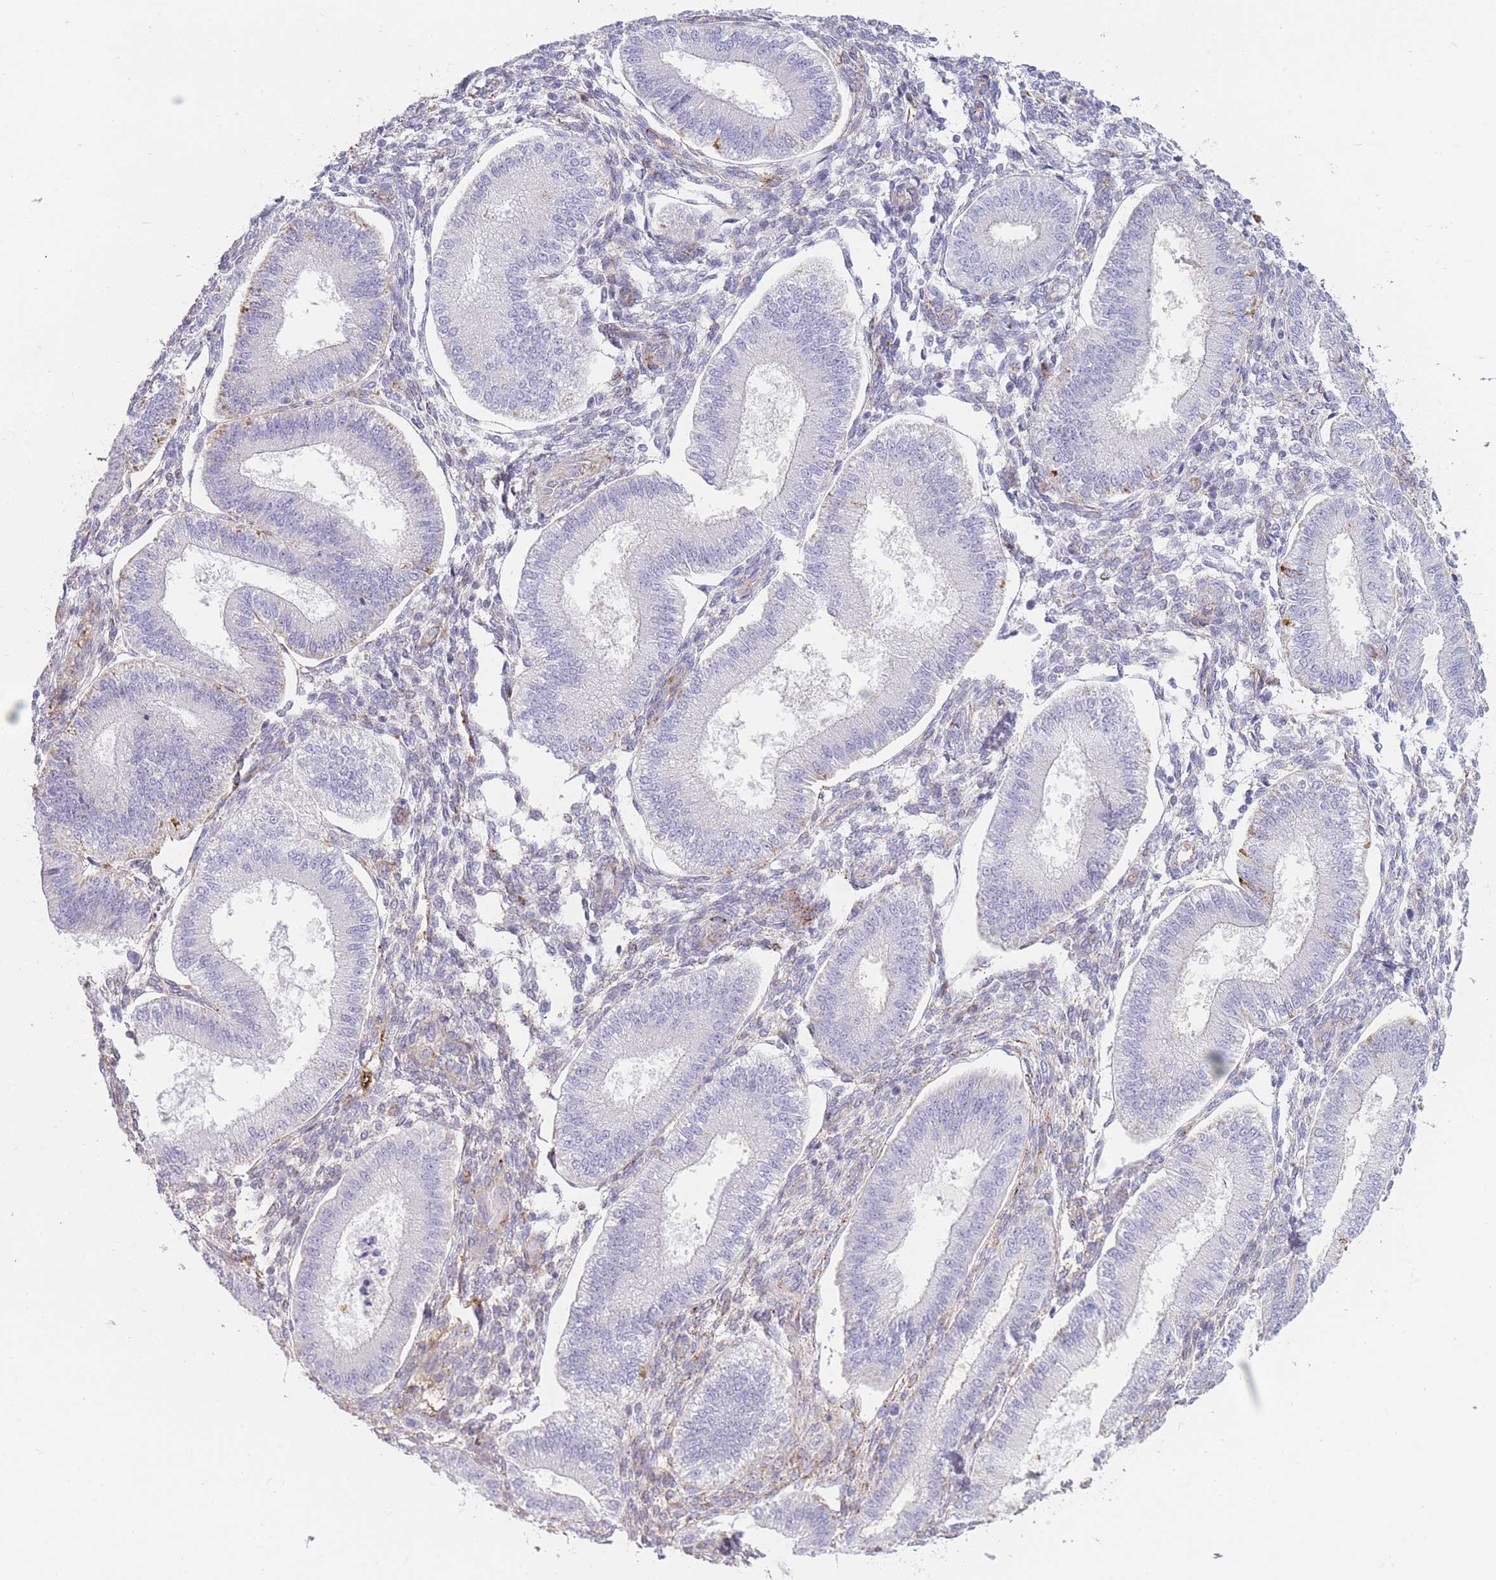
{"staining": {"intensity": "weak", "quantity": "25%-75%", "location": "cytoplasmic/membranous"}, "tissue": "endometrium", "cell_type": "Cells in endometrial stroma", "image_type": "normal", "snomed": [{"axis": "morphology", "description": "Normal tissue, NOS"}, {"axis": "topography", "description": "Endometrium"}], "caption": "The image exhibits staining of normal endometrium, revealing weak cytoplasmic/membranous protein expression (brown color) within cells in endometrial stroma.", "gene": "UTP14A", "patient": {"sex": "female", "age": 39}}